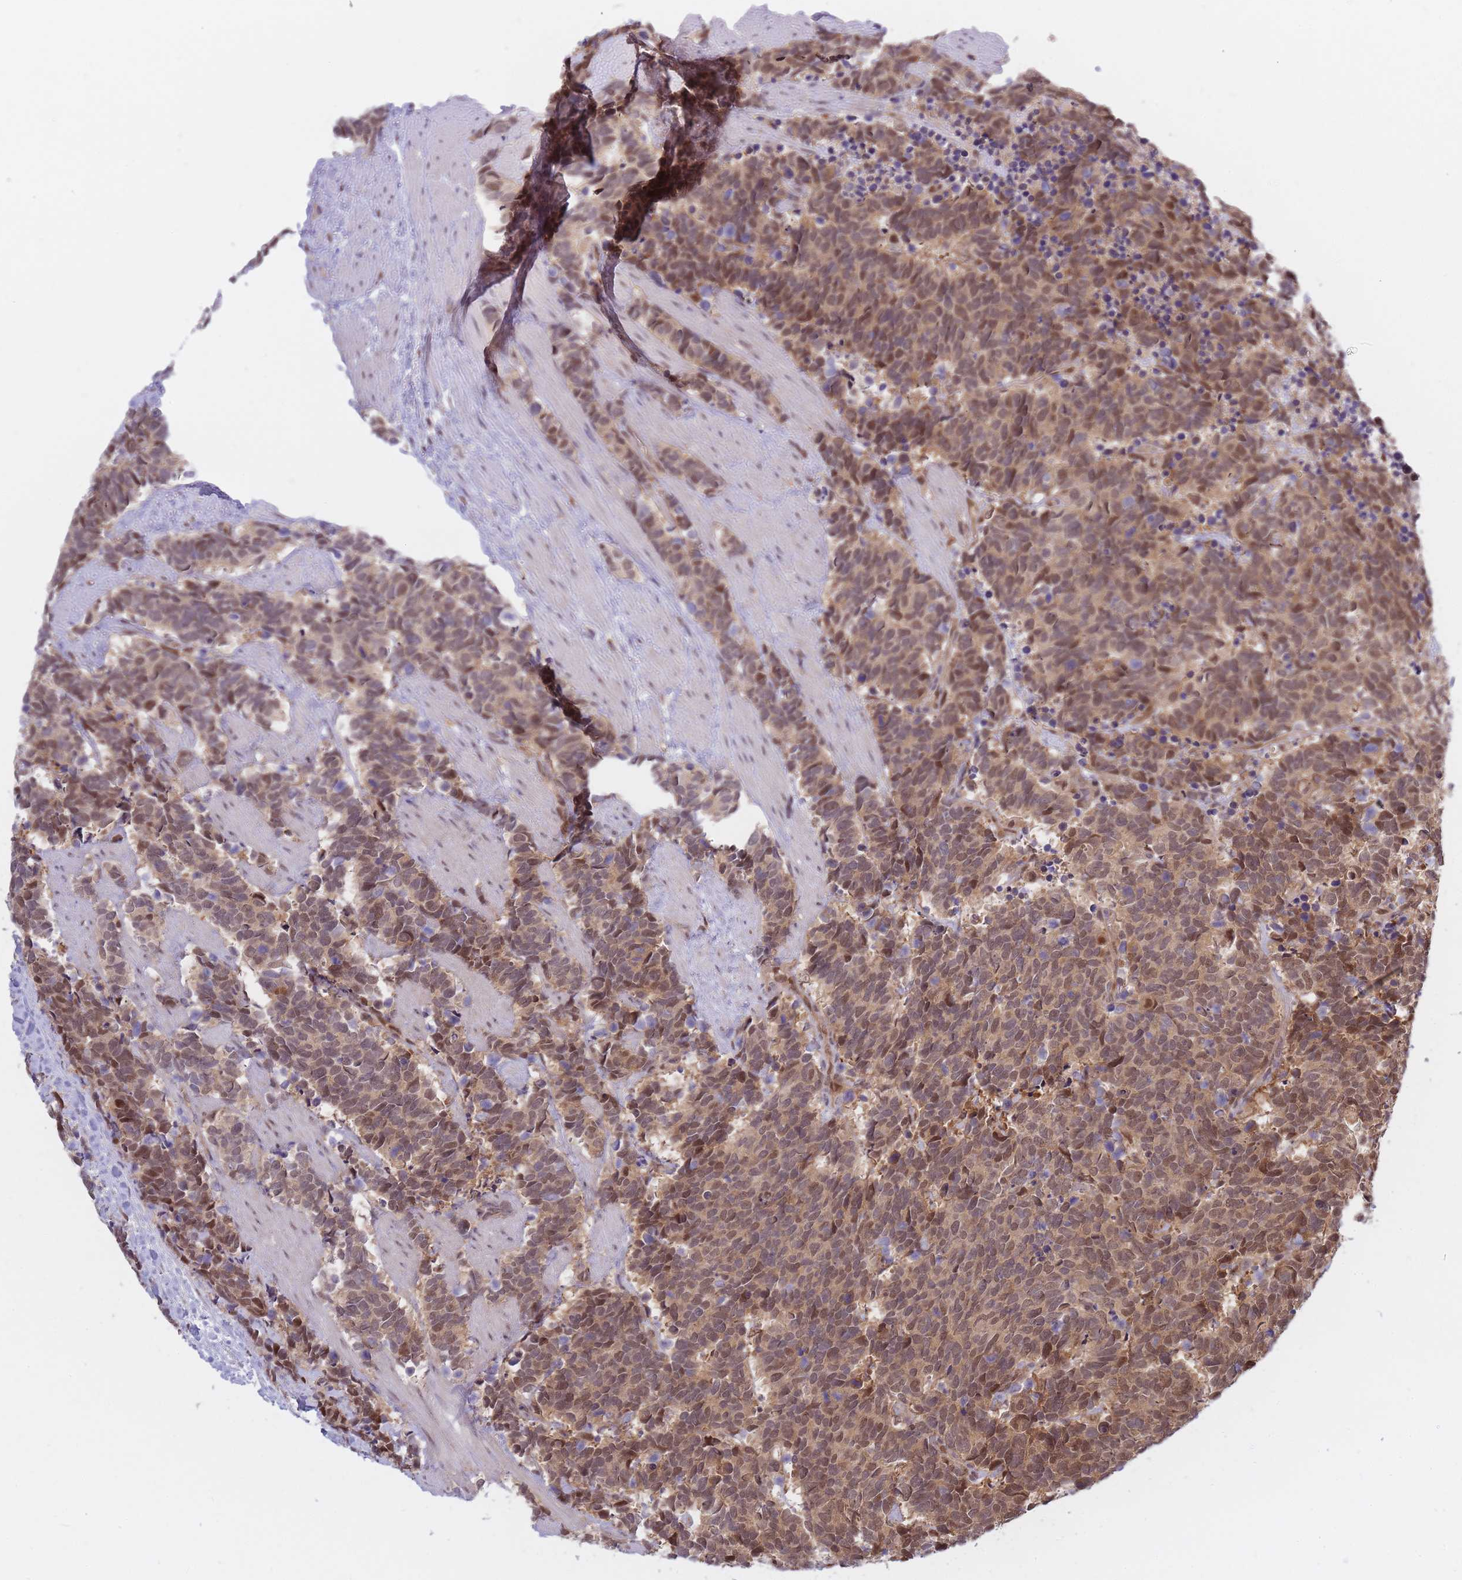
{"staining": {"intensity": "moderate", "quantity": ">75%", "location": "cytoplasmic/membranous,nuclear"}, "tissue": "carcinoid", "cell_type": "Tumor cells", "image_type": "cancer", "snomed": [{"axis": "morphology", "description": "Carcinoma, NOS"}, {"axis": "morphology", "description": "Carcinoid, malignant, NOS"}, {"axis": "topography", "description": "Prostate"}], "caption": "Malignant carcinoid stained with DAB (3,3'-diaminobenzidine) immunohistochemistry (IHC) shows medium levels of moderate cytoplasmic/membranous and nuclear expression in about >75% of tumor cells.", "gene": "NSFL1C", "patient": {"sex": "male", "age": 57}}